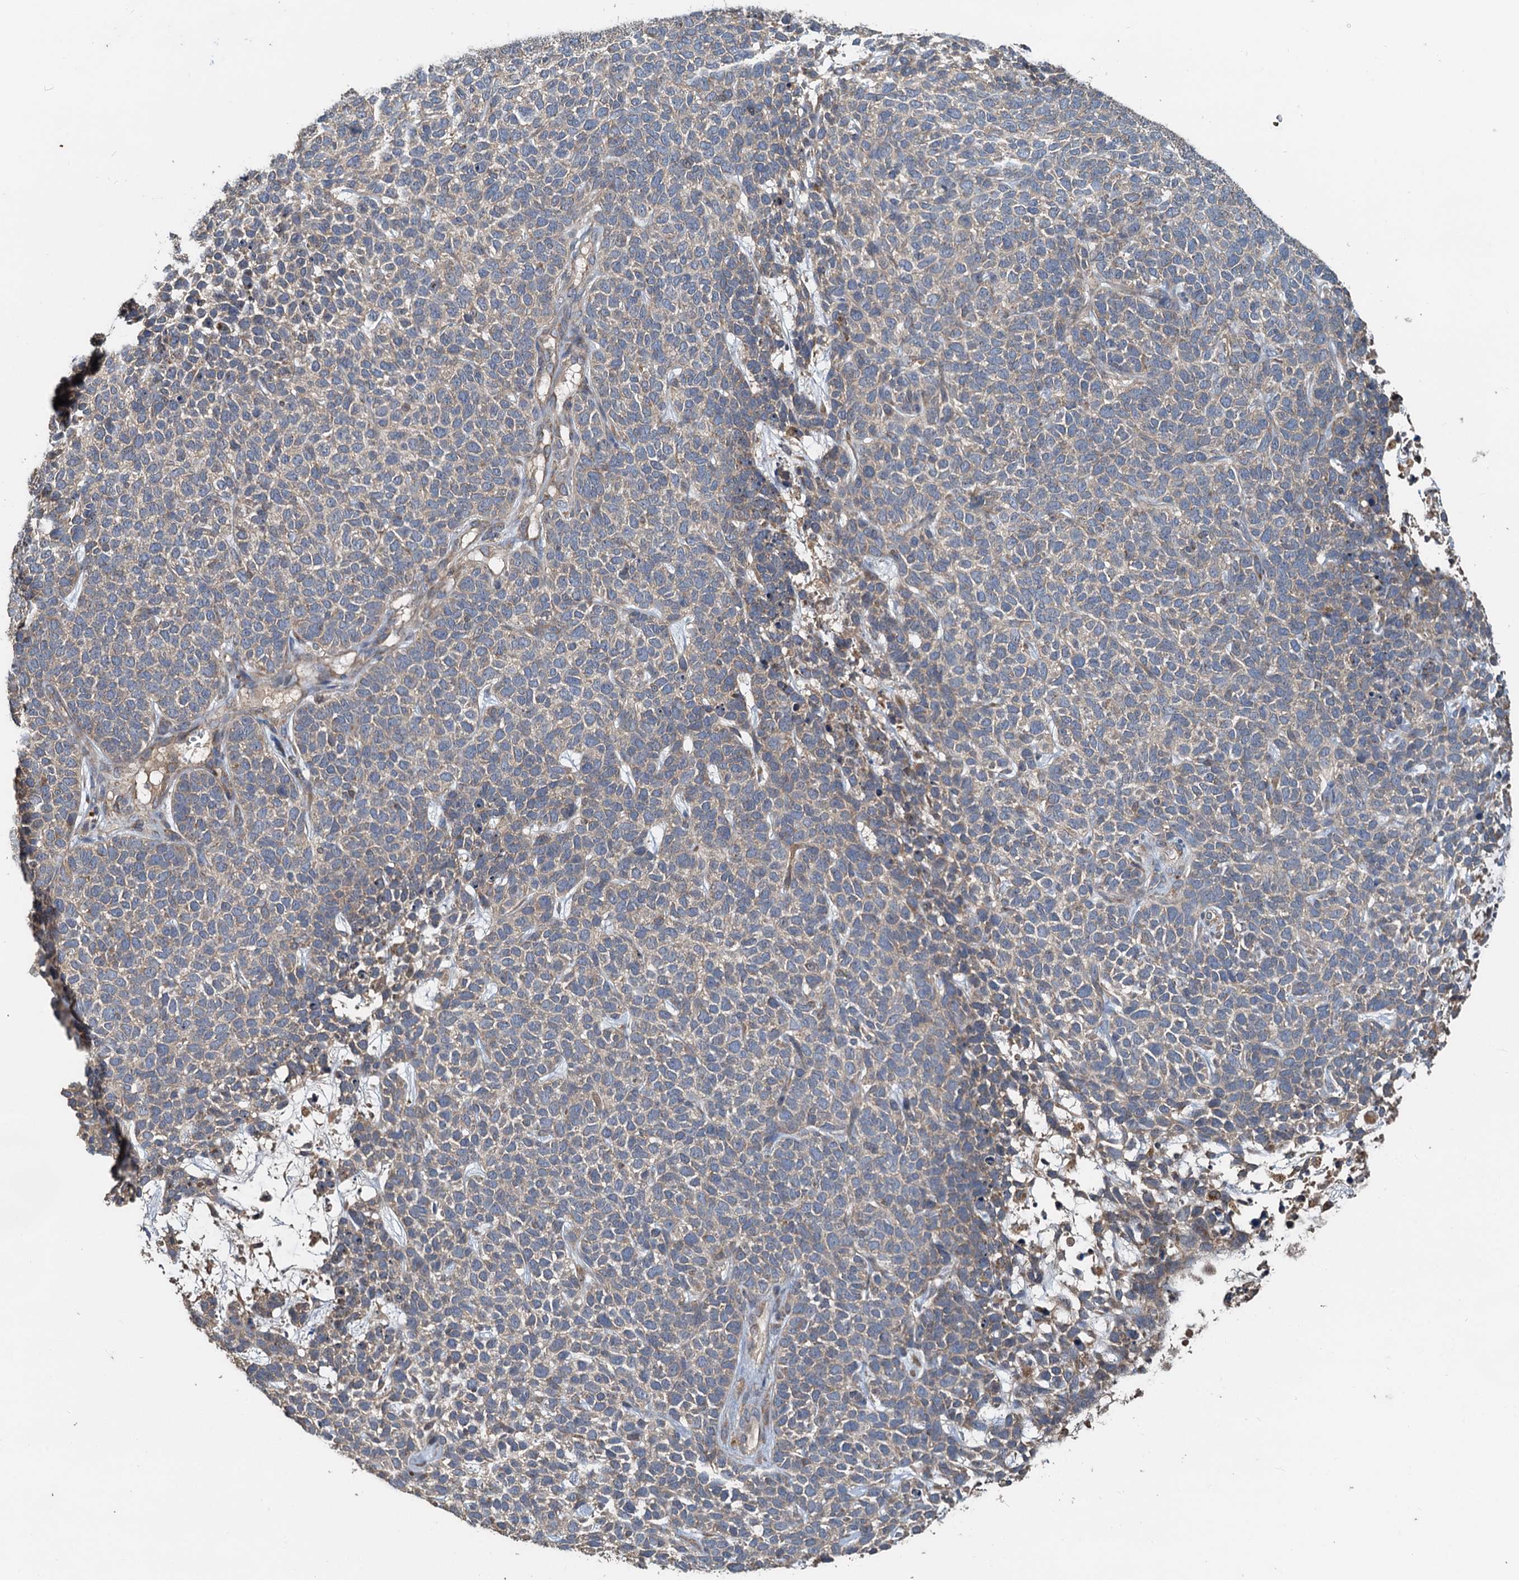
{"staining": {"intensity": "weak", "quantity": "25%-75%", "location": "cytoplasmic/membranous"}, "tissue": "skin cancer", "cell_type": "Tumor cells", "image_type": "cancer", "snomed": [{"axis": "morphology", "description": "Basal cell carcinoma"}, {"axis": "topography", "description": "Skin"}], "caption": "Basal cell carcinoma (skin) tissue demonstrates weak cytoplasmic/membranous expression in about 25%-75% of tumor cells (DAB (3,3'-diaminobenzidine) IHC with brightfield microscopy, high magnification).", "gene": "HYI", "patient": {"sex": "female", "age": 84}}